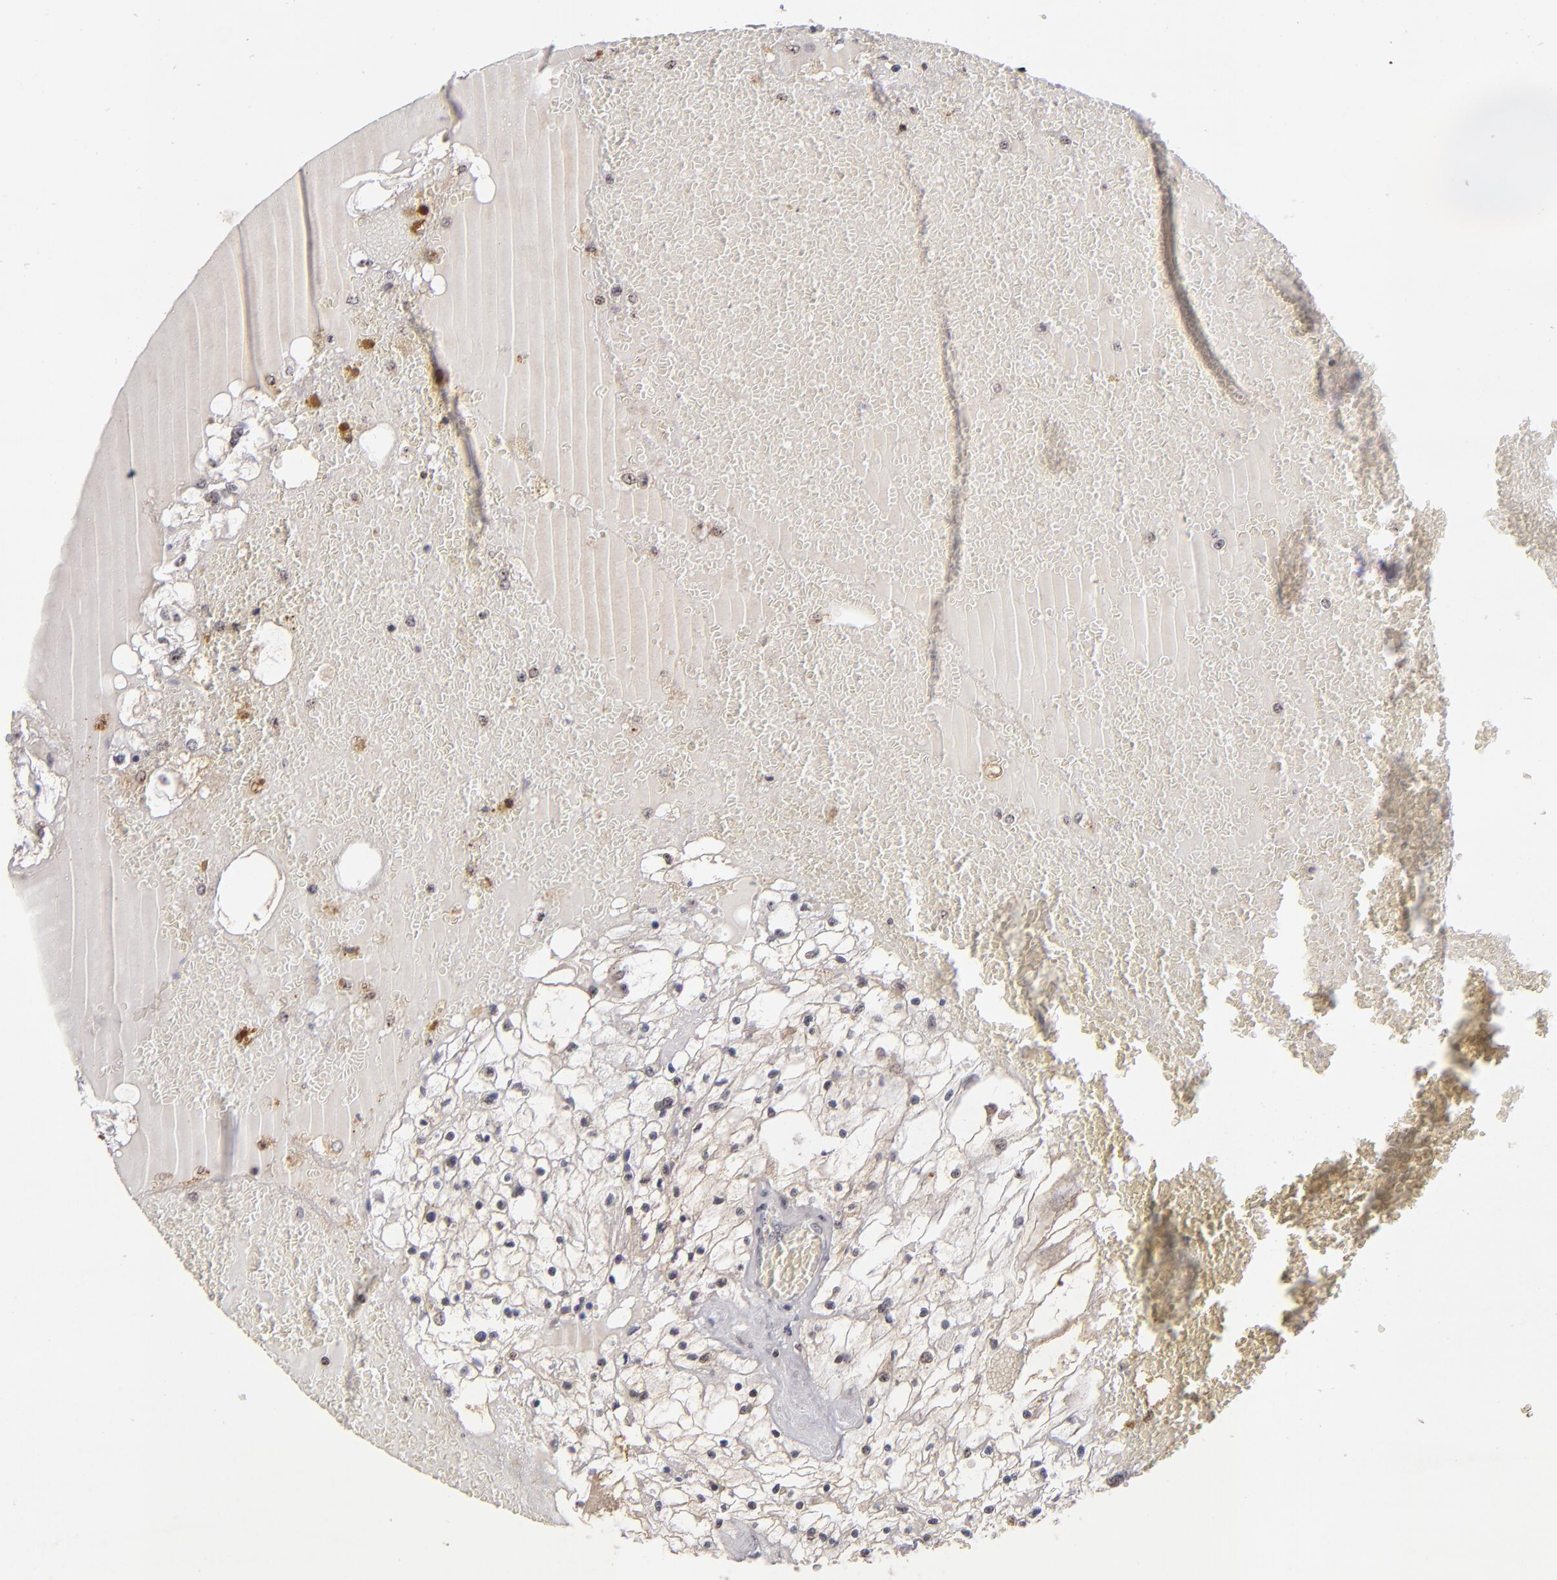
{"staining": {"intensity": "weak", "quantity": "<25%", "location": "nuclear"}, "tissue": "renal cancer", "cell_type": "Tumor cells", "image_type": "cancer", "snomed": [{"axis": "morphology", "description": "Adenocarcinoma, NOS"}, {"axis": "topography", "description": "Kidney"}], "caption": "Protein analysis of adenocarcinoma (renal) exhibits no significant staining in tumor cells.", "gene": "PCNX4", "patient": {"sex": "male", "age": 61}}